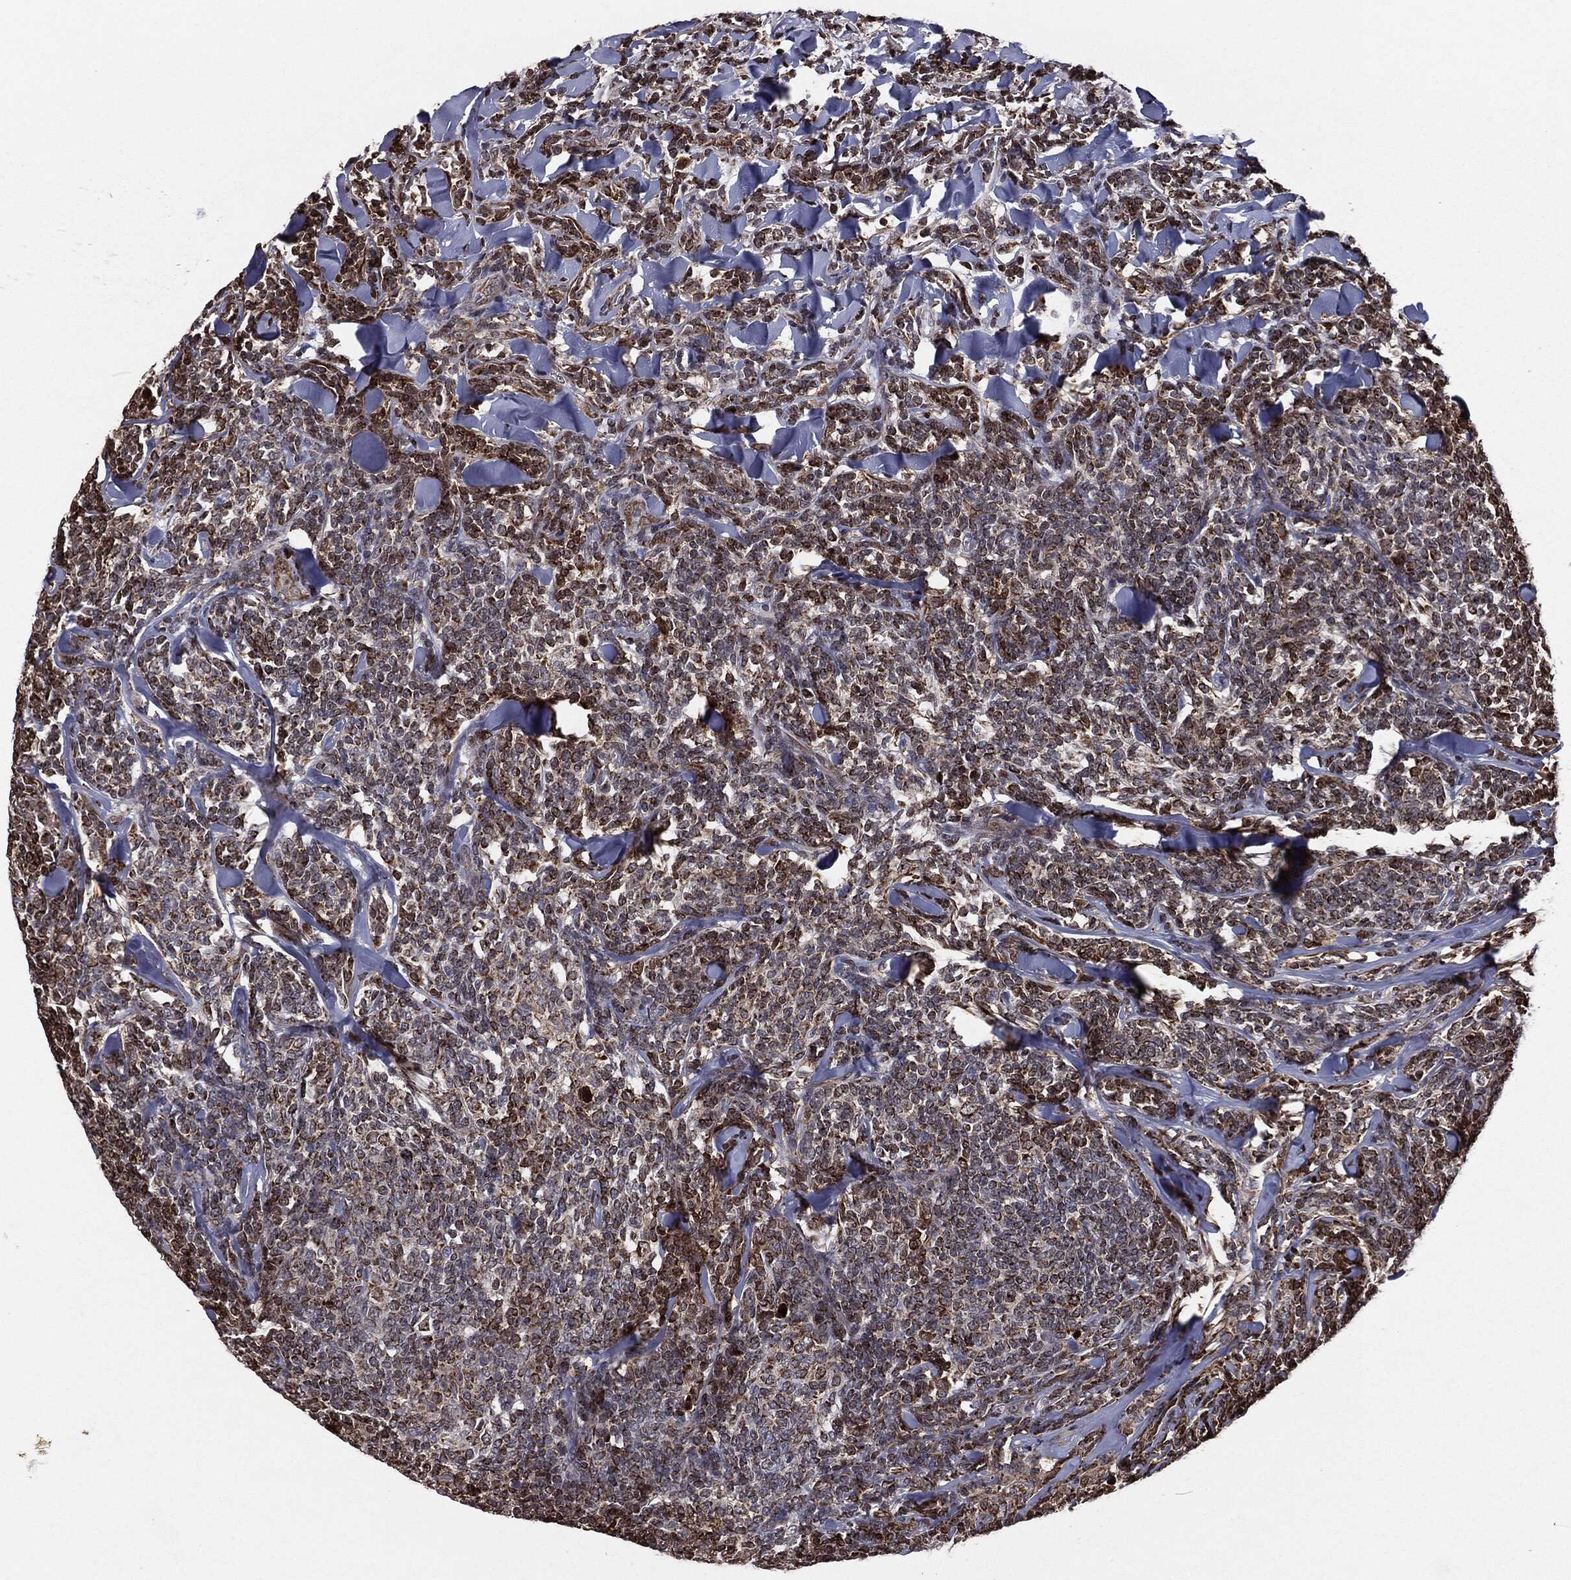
{"staining": {"intensity": "moderate", "quantity": "25%-75%", "location": "cytoplasmic/membranous"}, "tissue": "lymphoma", "cell_type": "Tumor cells", "image_type": "cancer", "snomed": [{"axis": "morphology", "description": "Malignant lymphoma, non-Hodgkin's type, Low grade"}, {"axis": "topography", "description": "Lymph node"}], "caption": "Tumor cells reveal medium levels of moderate cytoplasmic/membranous expression in approximately 25%-75% of cells in malignant lymphoma, non-Hodgkin's type (low-grade). The protein of interest is stained brown, and the nuclei are stained in blue (DAB (3,3'-diaminobenzidine) IHC with brightfield microscopy, high magnification).", "gene": "CHCHD2", "patient": {"sex": "female", "age": 56}}